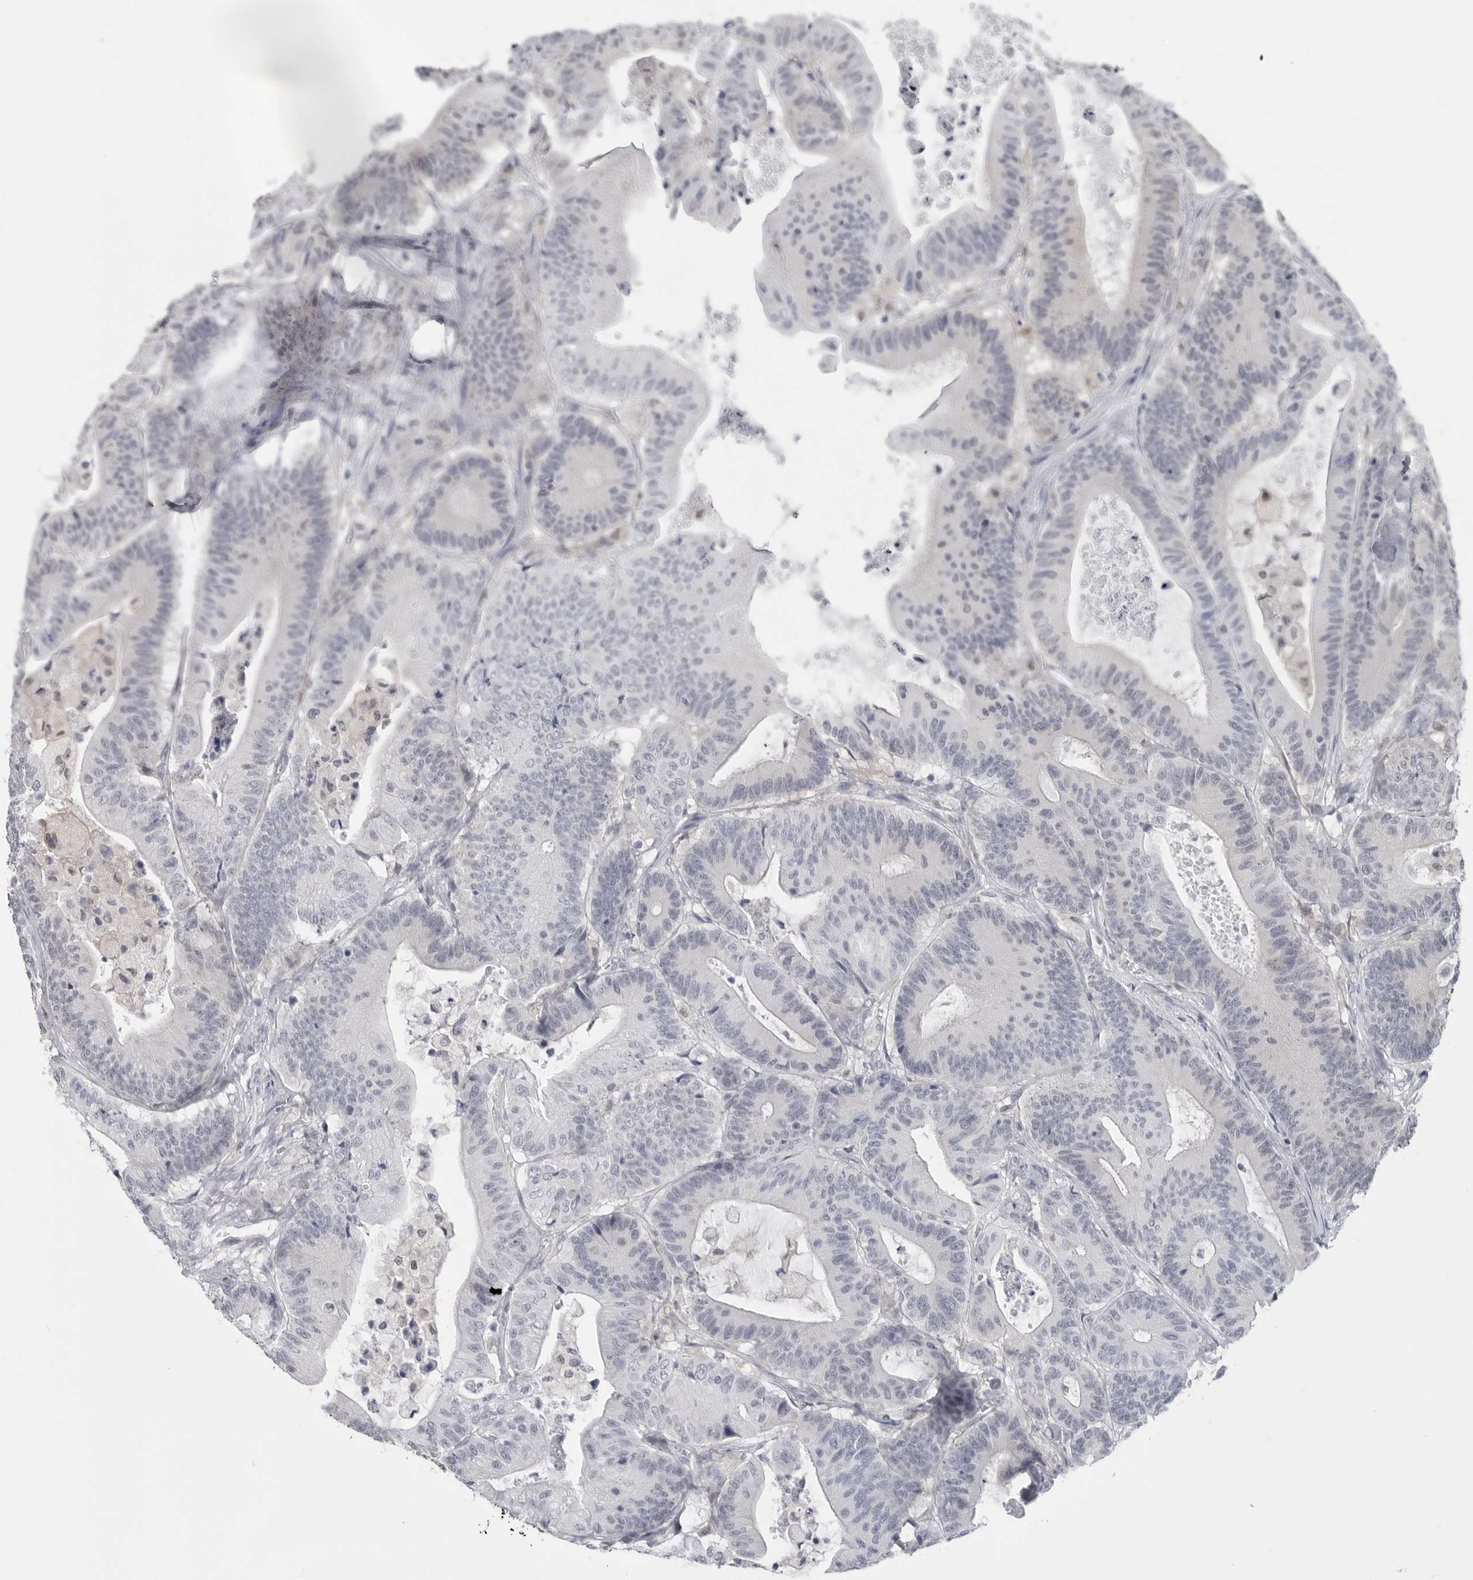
{"staining": {"intensity": "negative", "quantity": "none", "location": "none"}, "tissue": "colorectal cancer", "cell_type": "Tumor cells", "image_type": "cancer", "snomed": [{"axis": "morphology", "description": "Adenocarcinoma, NOS"}, {"axis": "topography", "description": "Colon"}], "caption": "Immunohistochemistry (IHC) of colorectal cancer (adenocarcinoma) reveals no staining in tumor cells.", "gene": "PNPO", "patient": {"sex": "female", "age": 84}}